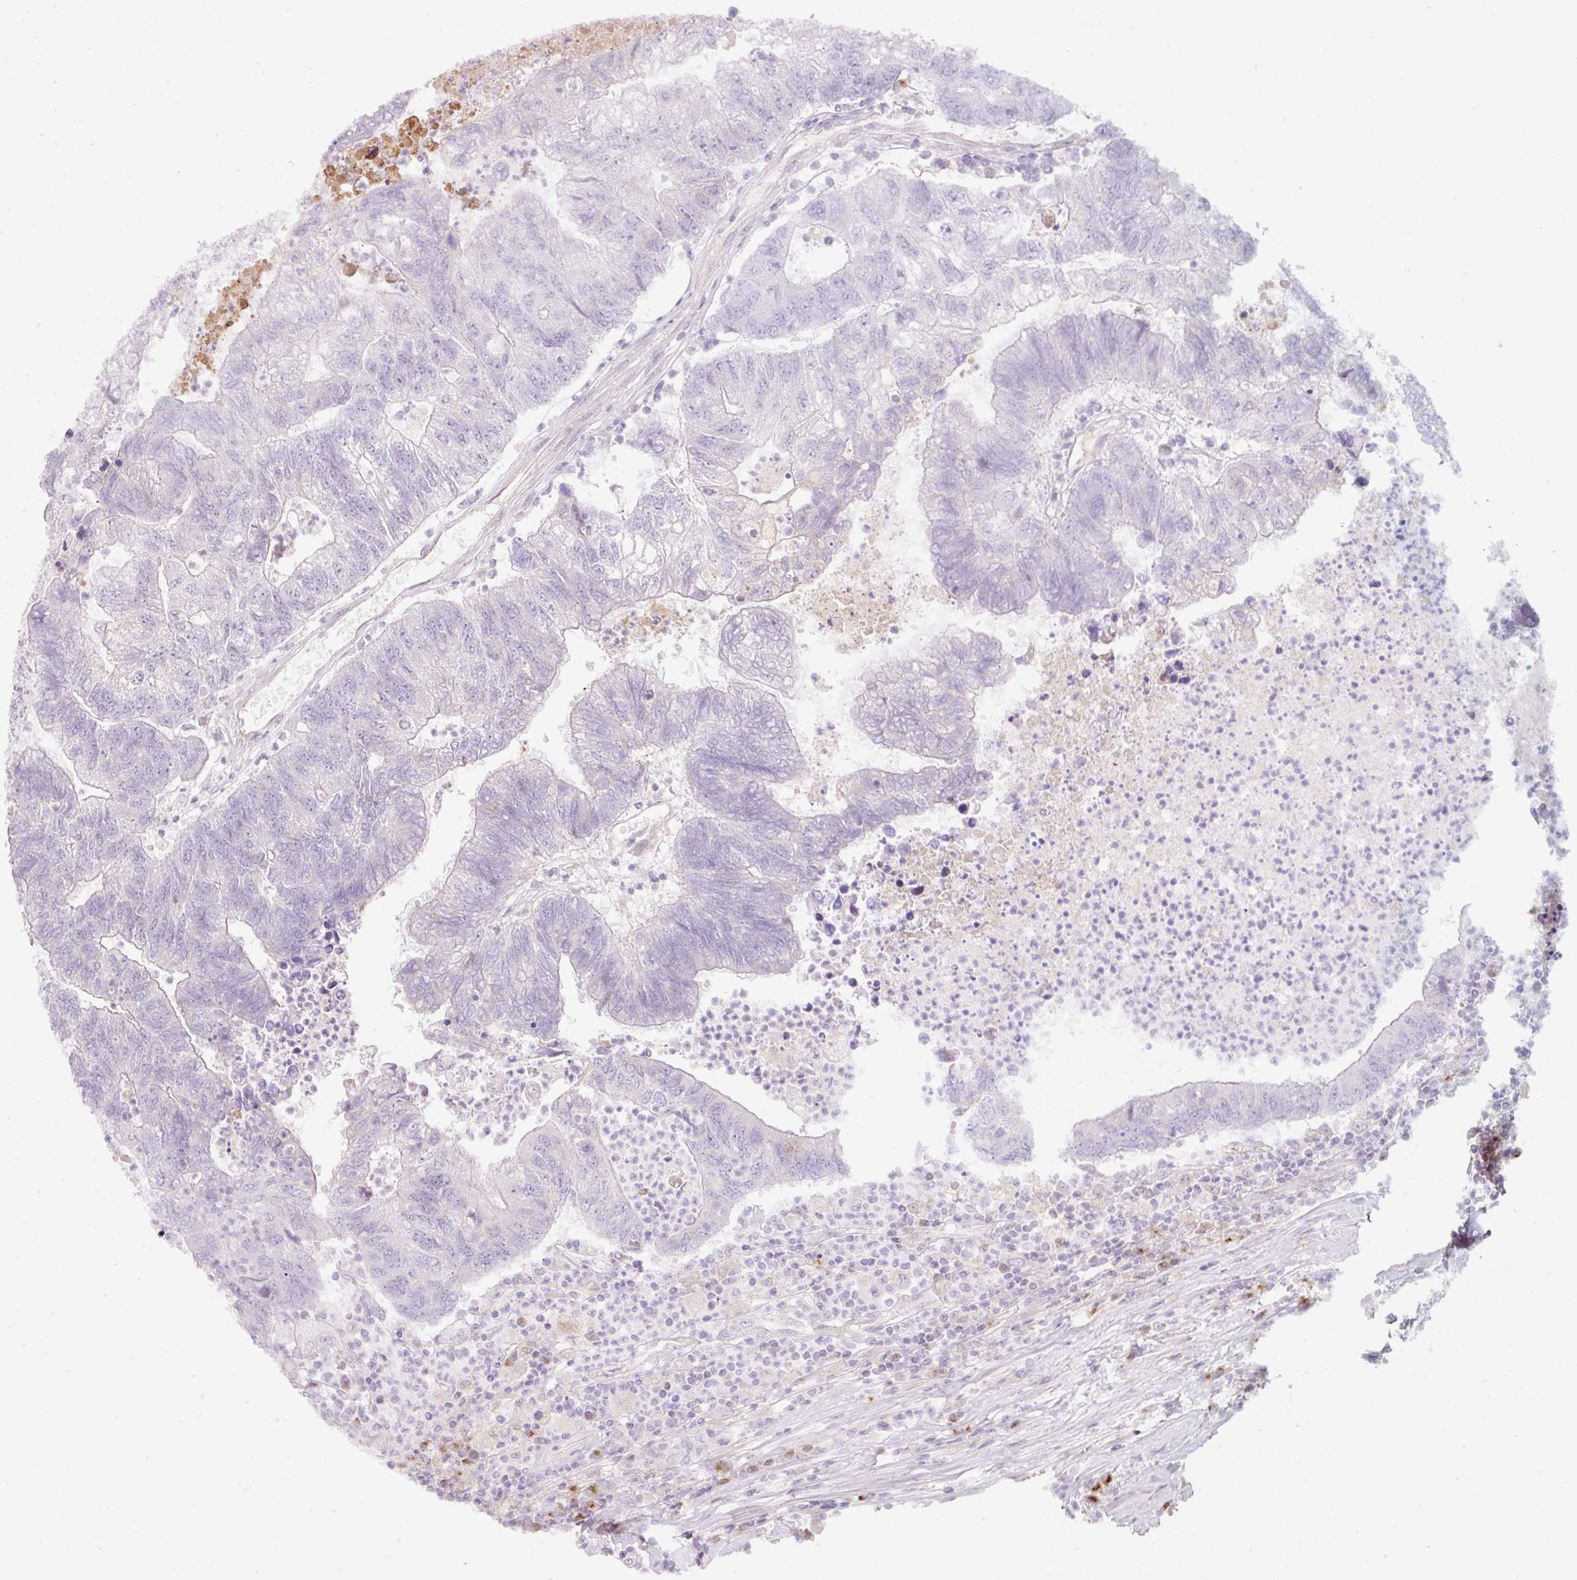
{"staining": {"intensity": "negative", "quantity": "none", "location": "none"}, "tissue": "colorectal cancer", "cell_type": "Tumor cells", "image_type": "cancer", "snomed": [{"axis": "morphology", "description": "Adenocarcinoma, NOS"}, {"axis": "topography", "description": "Colon"}], "caption": "High magnification brightfield microscopy of colorectal cancer (adenocarcinoma) stained with DAB (3,3'-diaminobenzidine) (brown) and counterstained with hematoxylin (blue): tumor cells show no significant expression.", "gene": "NBPF11", "patient": {"sex": "female", "age": 48}}